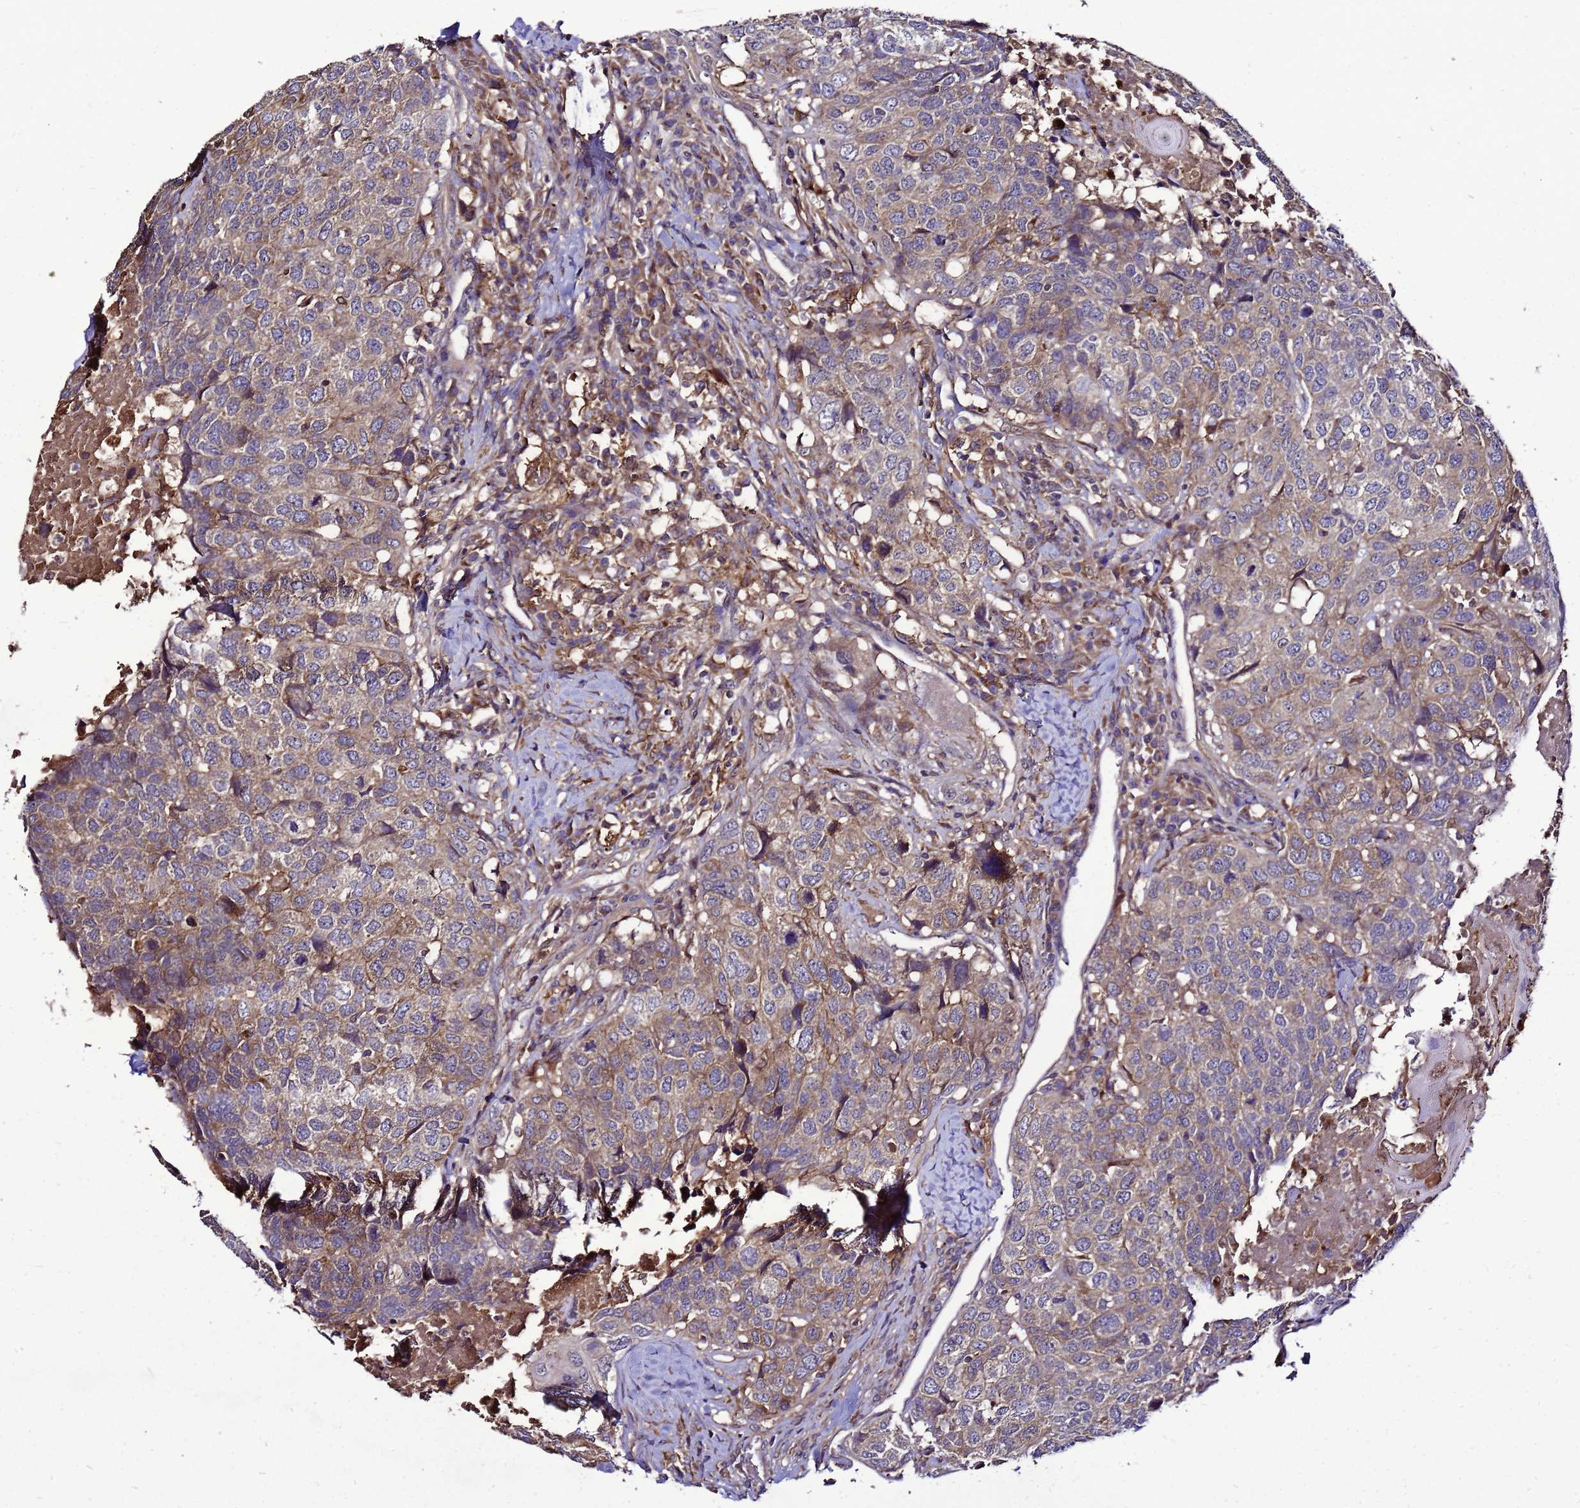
{"staining": {"intensity": "moderate", "quantity": "25%-75%", "location": "cytoplasmic/membranous"}, "tissue": "head and neck cancer", "cell_type": "Tumor cells", "image_type": "cancer", "snomed": [{"axis": "morphology", "description": "Squamous cell carcinoma, NOS"}, {"axis": "topography", "description": "Head-Neck"}], "caption": "About 25%-75% of tumor cells in human head and neck squamous cell carcinoma display moderate cytoplasmic/membranous protein expression as visualized by brown immunohistochemical staining.", "gene": "TRABD", "patient": {"sex": "male", "age": 66}}